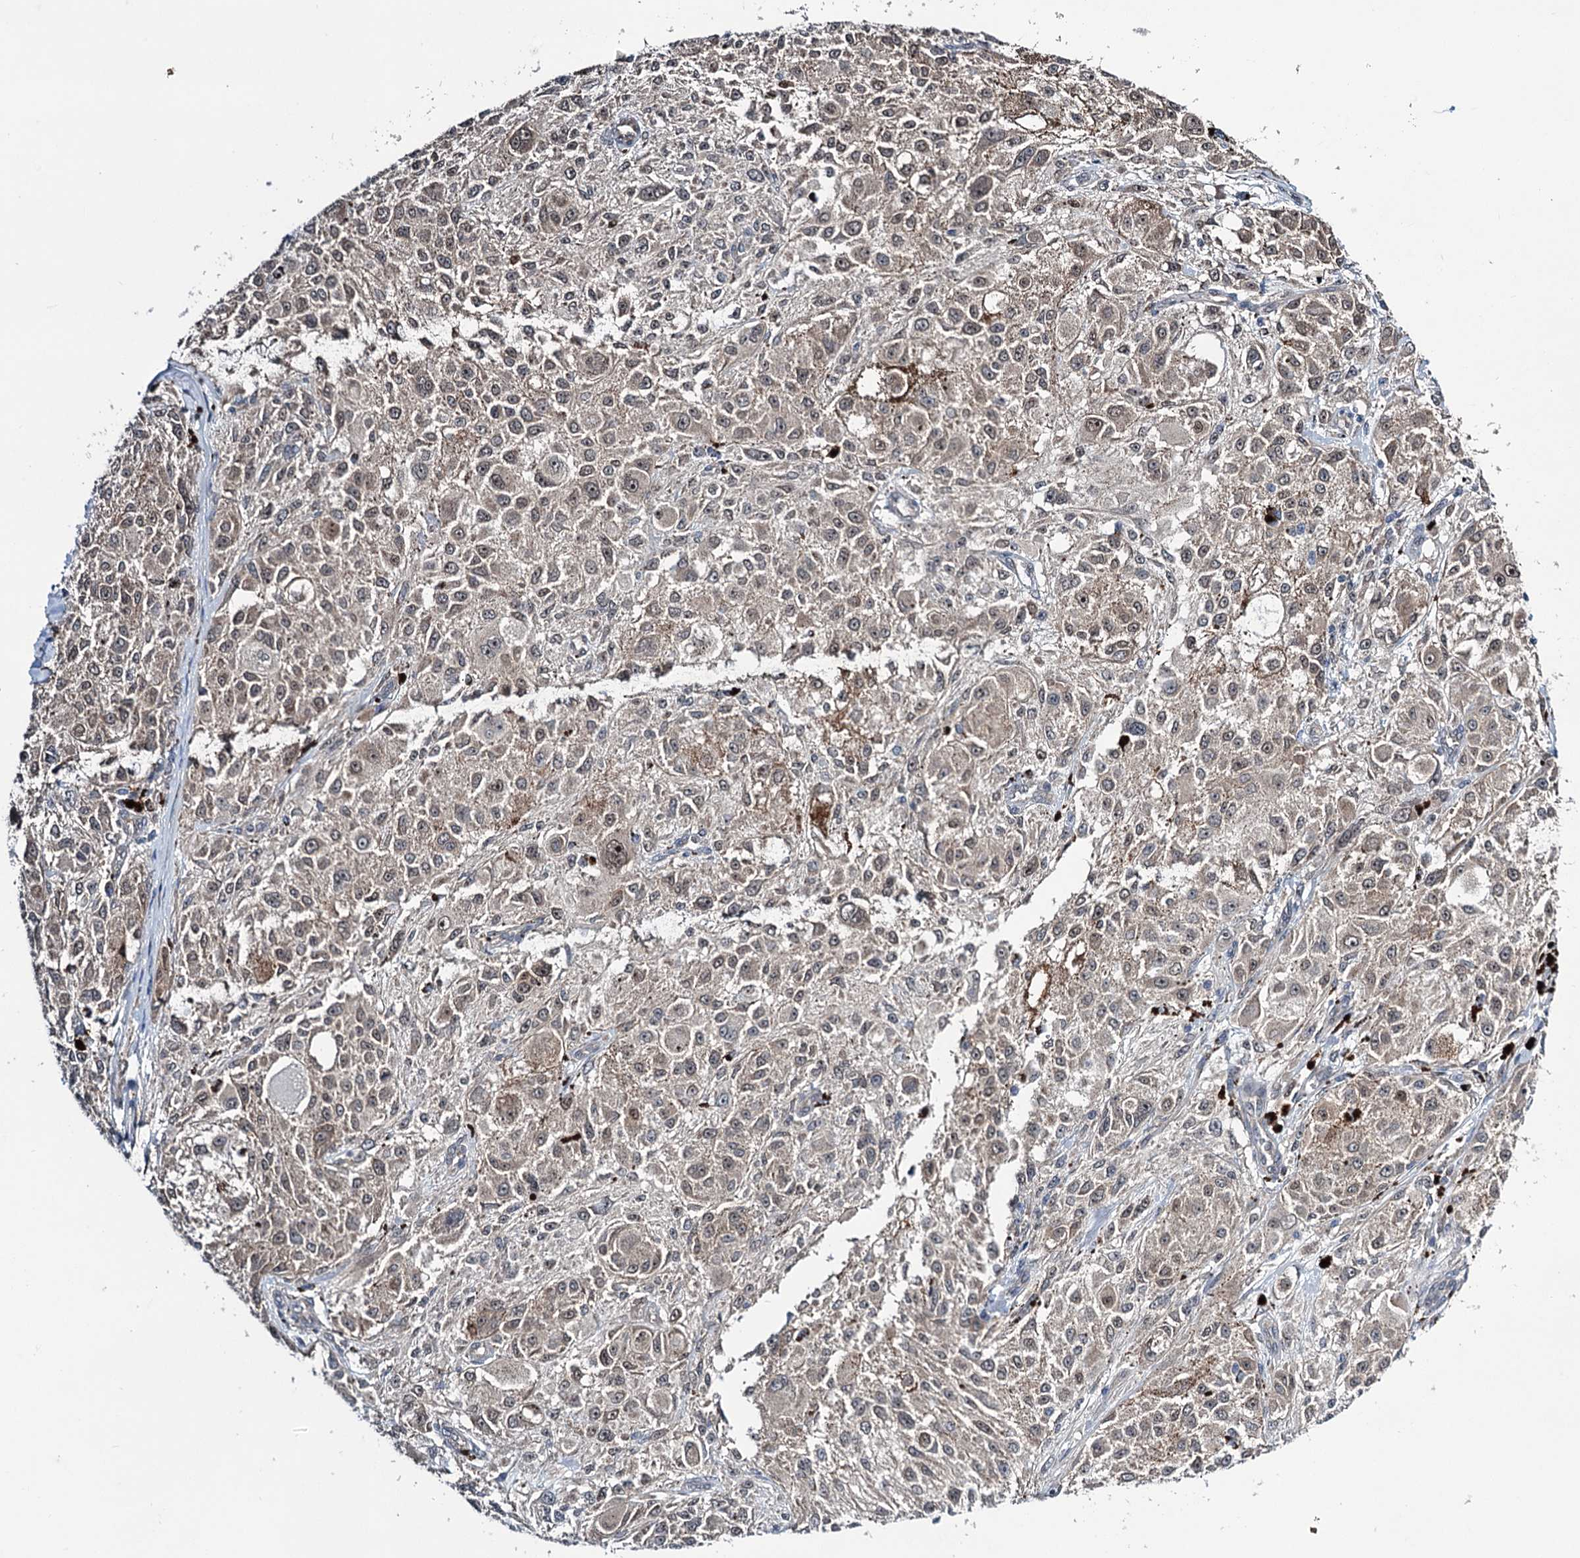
{"staining": {"intensity": "weak", "quantity": "25%-75%", "location": "cytoplasmic/membranous,nuclear"}, "tissue": "melanoma", "cell_type": "Tumor cells", "image_type": "cancer", "snomed": [{"axis": "morphology", "description": "Necrosis, NOS"}, {"axis": "morphology", "description": "Malignant melanoma, NOS"}, {"axis": "topography", "description": "Skin"}], "caption": "The micrograph reveals staining of malignant melanoma, revealing weak cytoplasmic/membranous and nuclear protein expression (brown color) within tumor cells.", "gene": "DCUN1D4", "patient": {"sex": "female", "age": 87}}